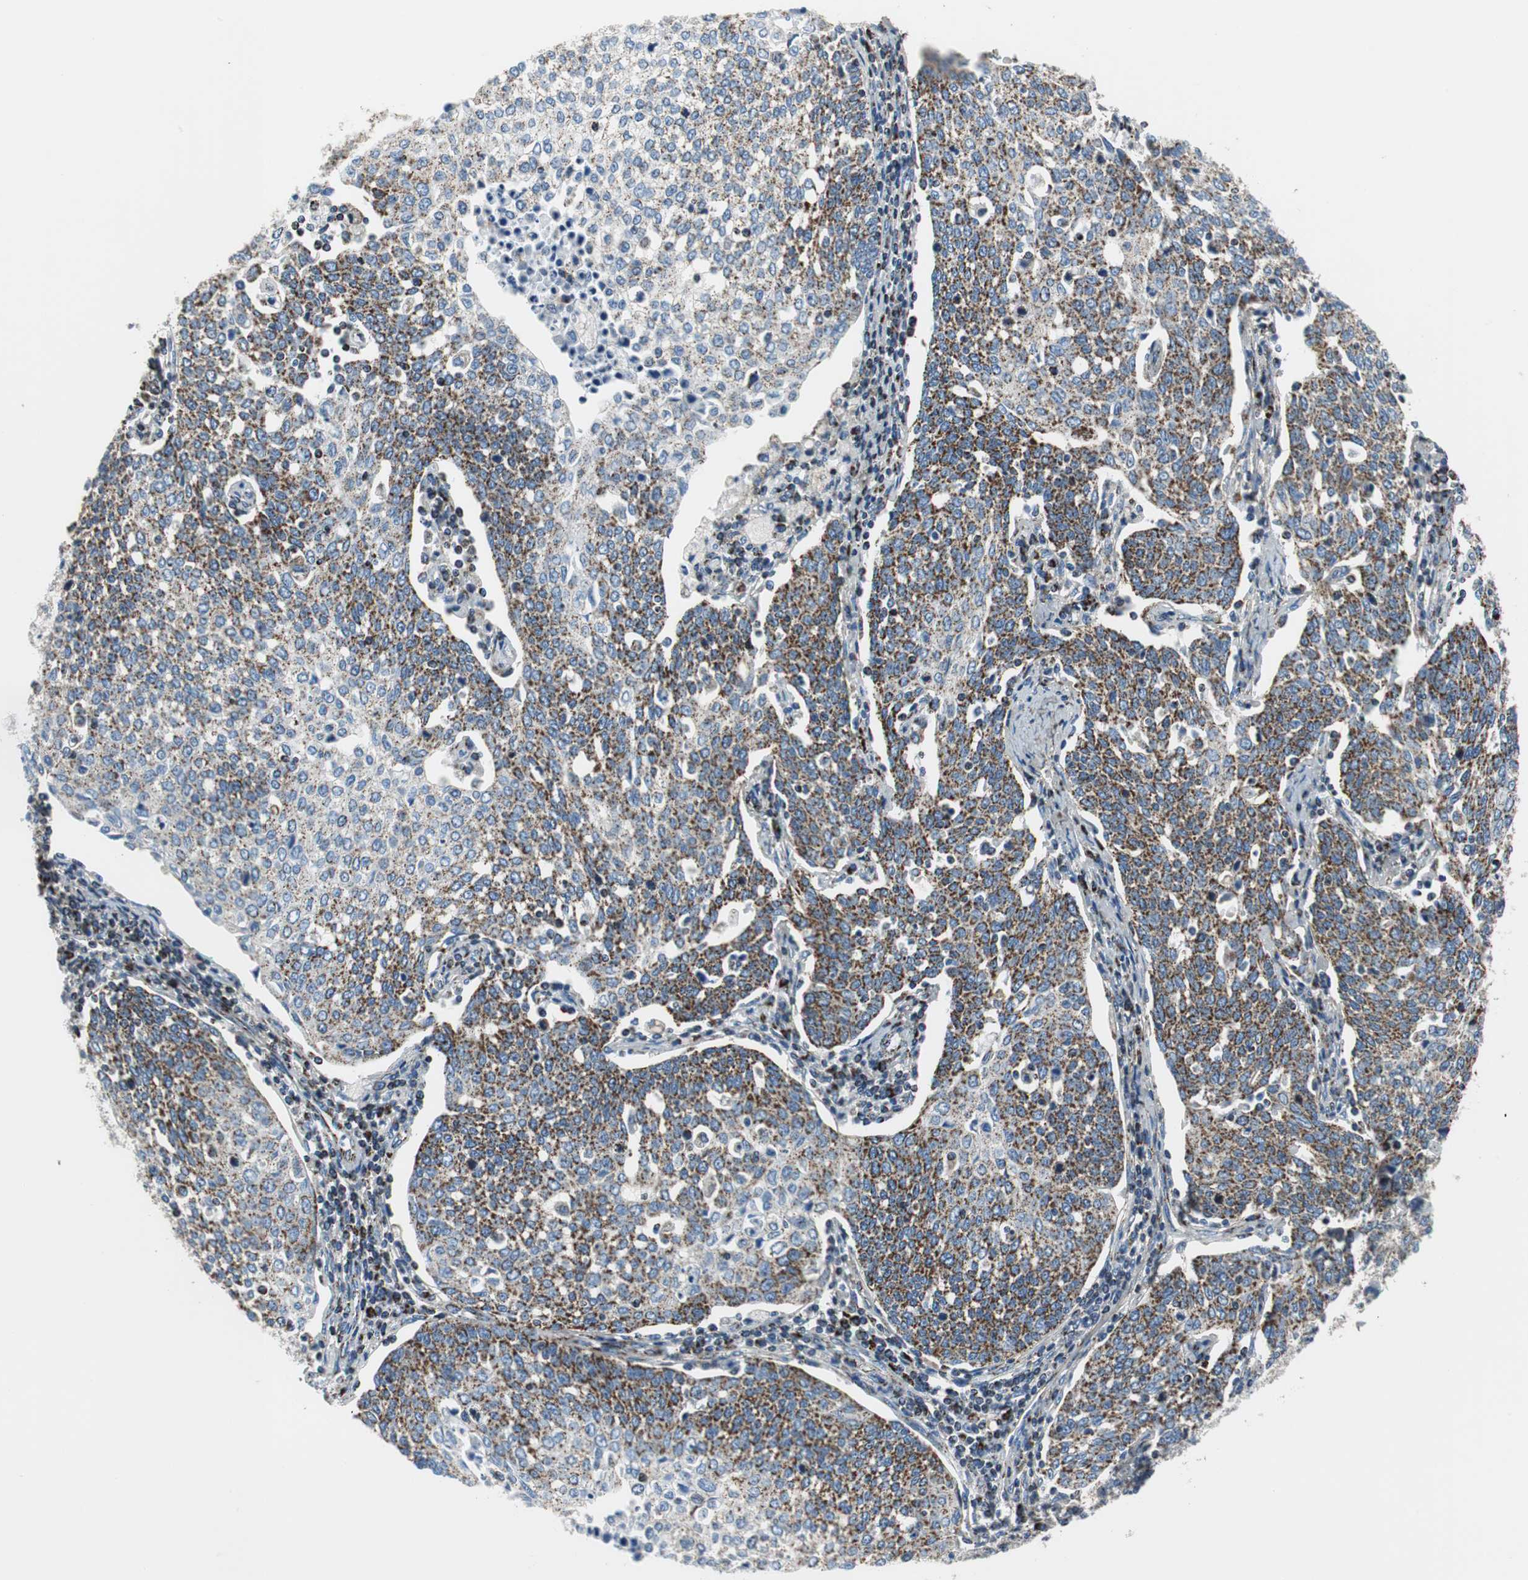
{"staining": {"intensity": "strong", "quantity": ">75%", "location": "cytoplasmic/membranous"}, "tissue": "cervical cancer", "cell_type": "Tumor cells", "image_type": "cancer", "snomed": [{"axis": "morphology", "description": "Squamous cell carcinoma, NOS"}, {"axis": "topography", "description": "Cervix"}], "caption": "High-power microscopy captured an immunohistochemistry photomicrograph of cervical squamous cell carcinoma, revealing strong cytoplasmic/membranous expression in approximately >75% of tumor cells.", "gene": "C1QTNF7", "patient": {"sex": "female", "age": 34}}